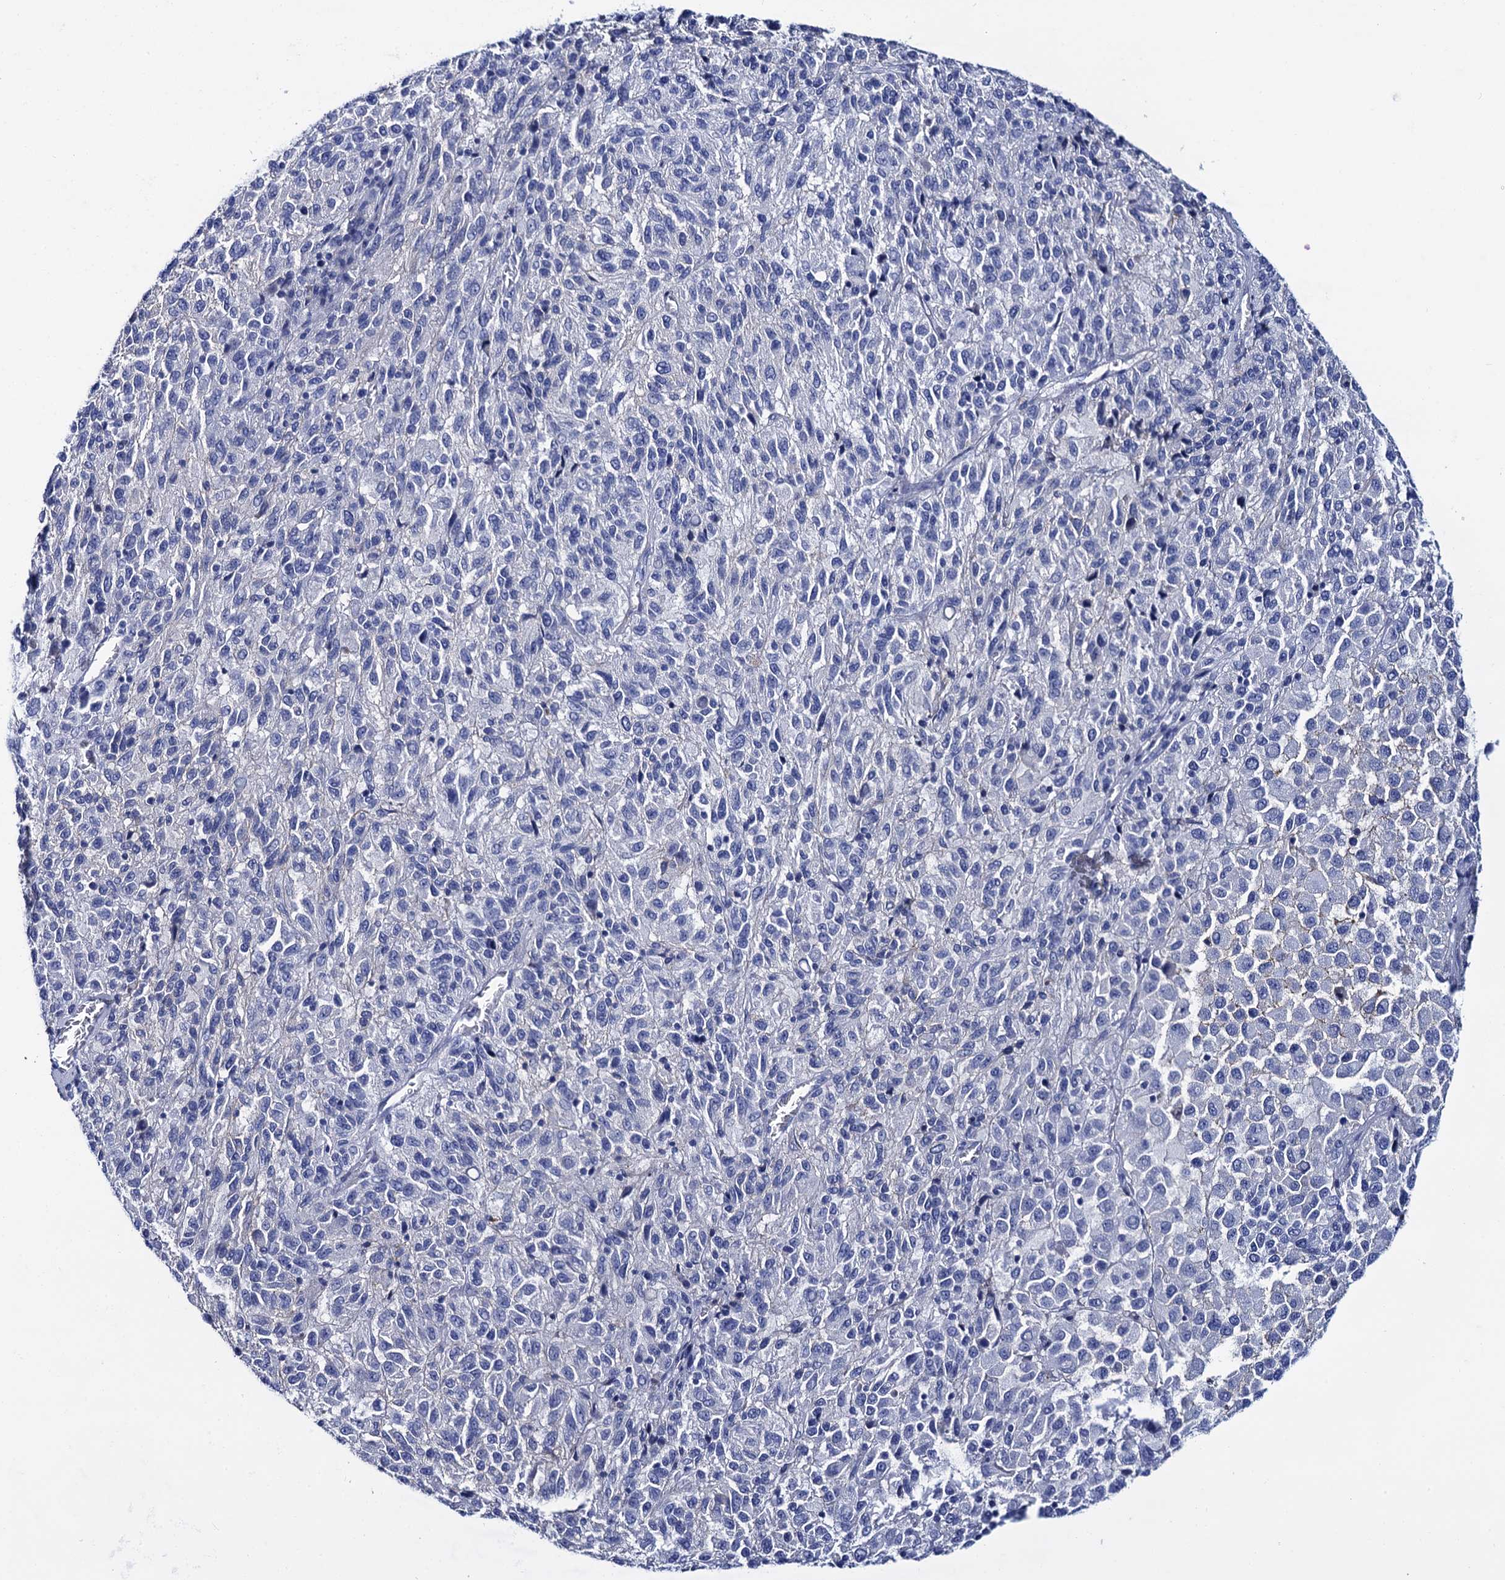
{"staining": {"intensity": "negative", "quantity": "none", "location": "none"}, "tissue": "melanoma", "cell_type": "Tumor cells", "image_type": "cancer", "snomed": [{"axis": "morphology", "description": "Malignant melanoma, Metastatic site"}, {"axis": "topography", "description": "Lung"}], "caption": "There is no significant positivity in tumor cells of malignant melanoma (metastatic site).", "gene": "RAB3IP", "patient": {"sex": "male", "age": 64}}